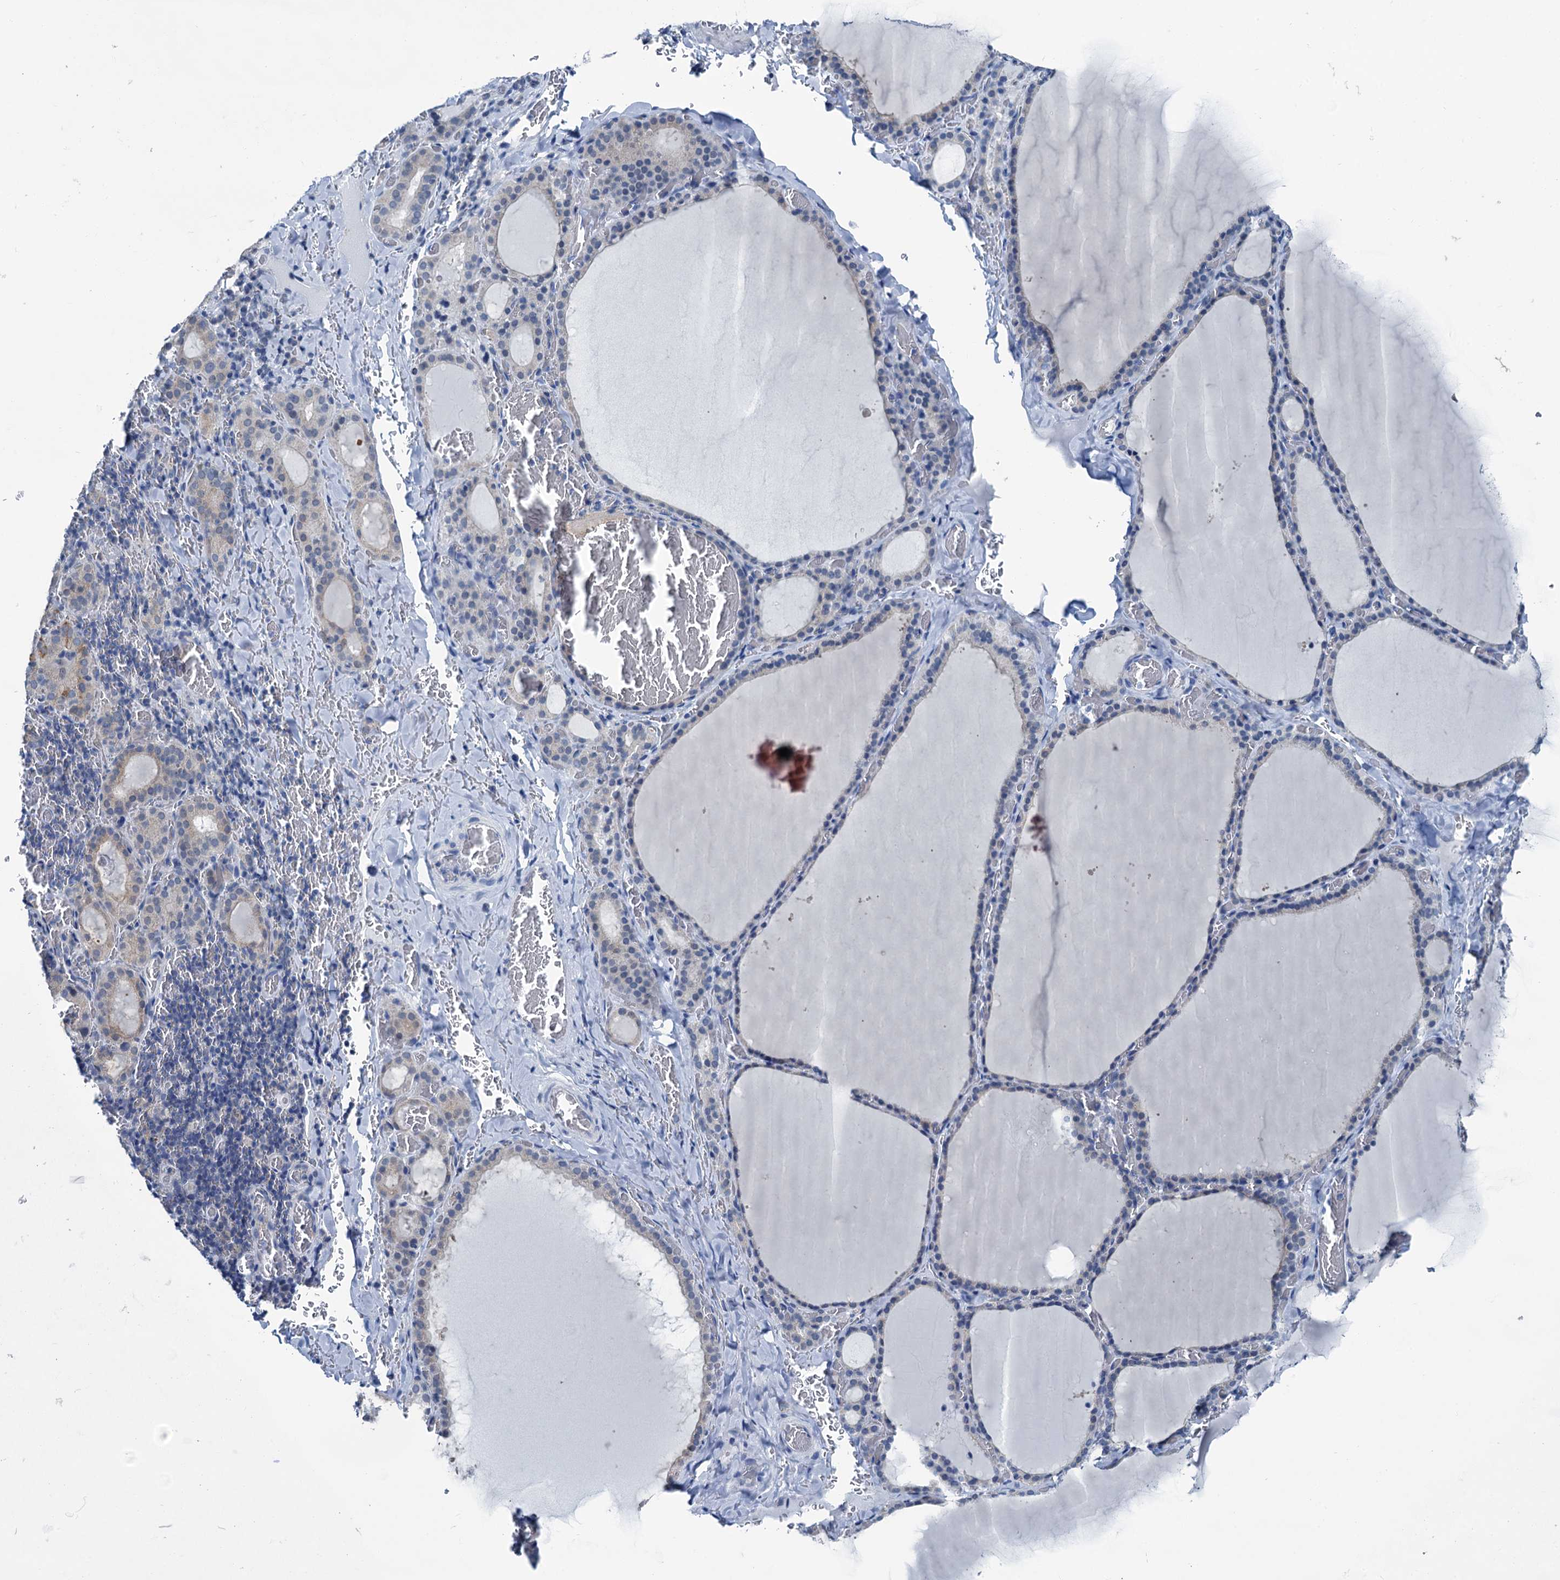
{"staining": {"intensity": "negative", "quantity": "none", "location": "none"}, "tissue": "thyroid gland", "cell_type": "Glandular cells", "image_type": "normal", "snomed": [{"axis": "morphology", "description": "Normal tissue, NOS"}, {"axis": "topography", "description": "Thyroid gland"}], "caption": "An immunohistochemistry (IHC) micrograph of unremarkable thyroid gland is shown. There is no staining in glandular cells of thyroid gland.", "gene": "MIOX", "patient": {"sex": "female", "age": 39}}